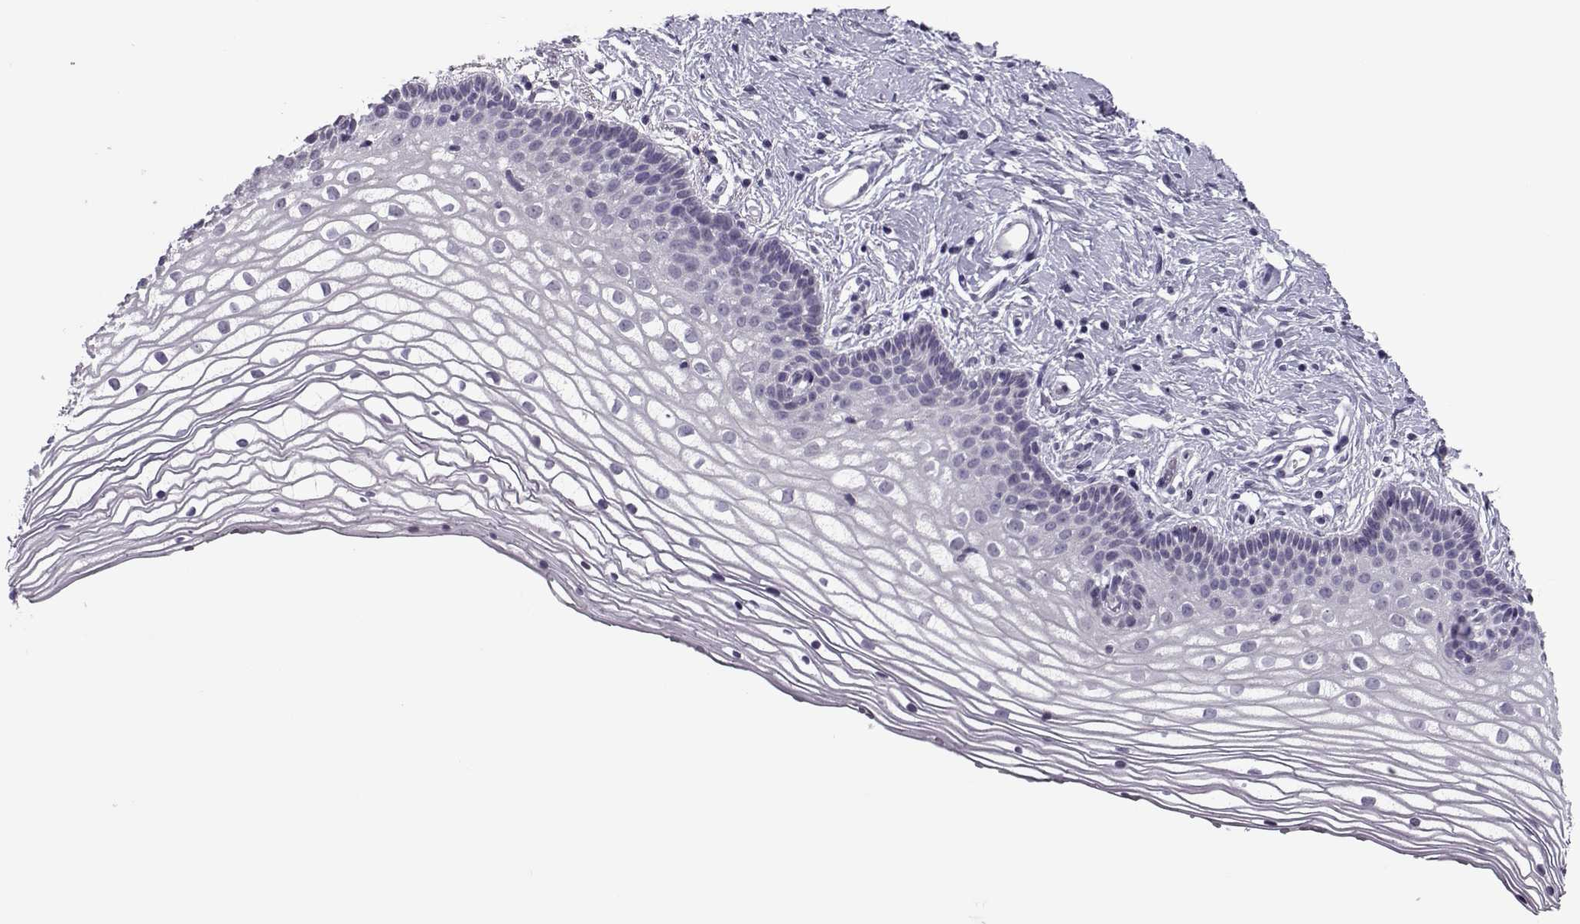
{"staining": {"intensity": "negative", "quantity": "none", "location": "none"}, "tissue": "vagina", "cell_type": "Squamous epithelial cells", "image_type": "normal", "snomed": [{"axis": "morphology", "description": "Normal tissue, NOS"}, {"axis": "topography", "description": "Vagina"}], "caption": "Vagina stained for a protein using immunohistochemistry (IHC) displays no positivity squamous epithelial cells.", "gene": "ASRGL1", "patient": {"sex": "female", "age": 36}}